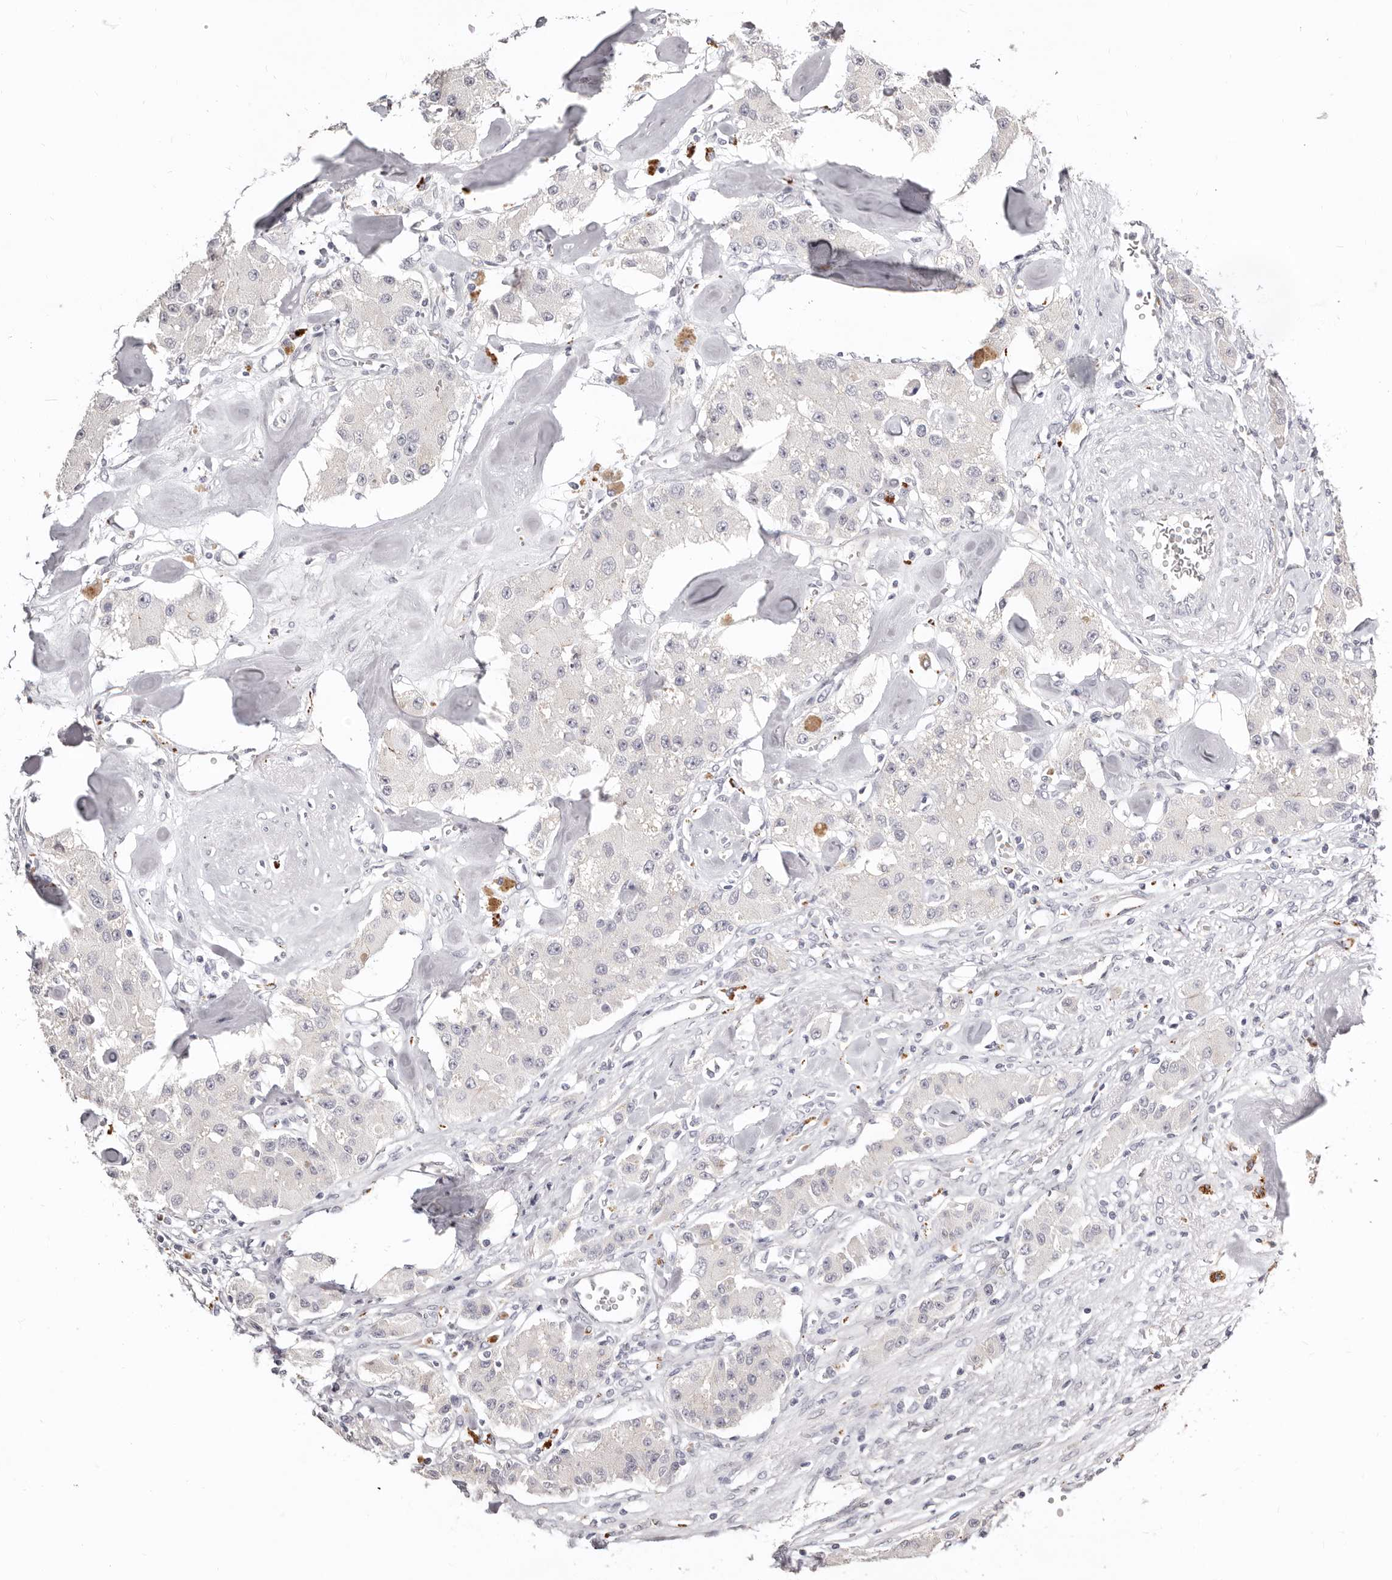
{"staining": {"intensity": "negative", "quantity": "none", "location": "none"}, "tissue": "carcinoid", "cell_type": "Tumor cells", "image_type": "cancer", "snomed": [{"axis": "morphology", "description": "Carcinoid, malignant, NOS"}, {"axis": "topography", "description": "Pancreas"}], "caption": "Immunohistochemical staining of human carcinoid (malignant) displays no significant expression in tumor cells.", "gene": "PCDHB6", "patient": {"sex": "male", "age": 41}}